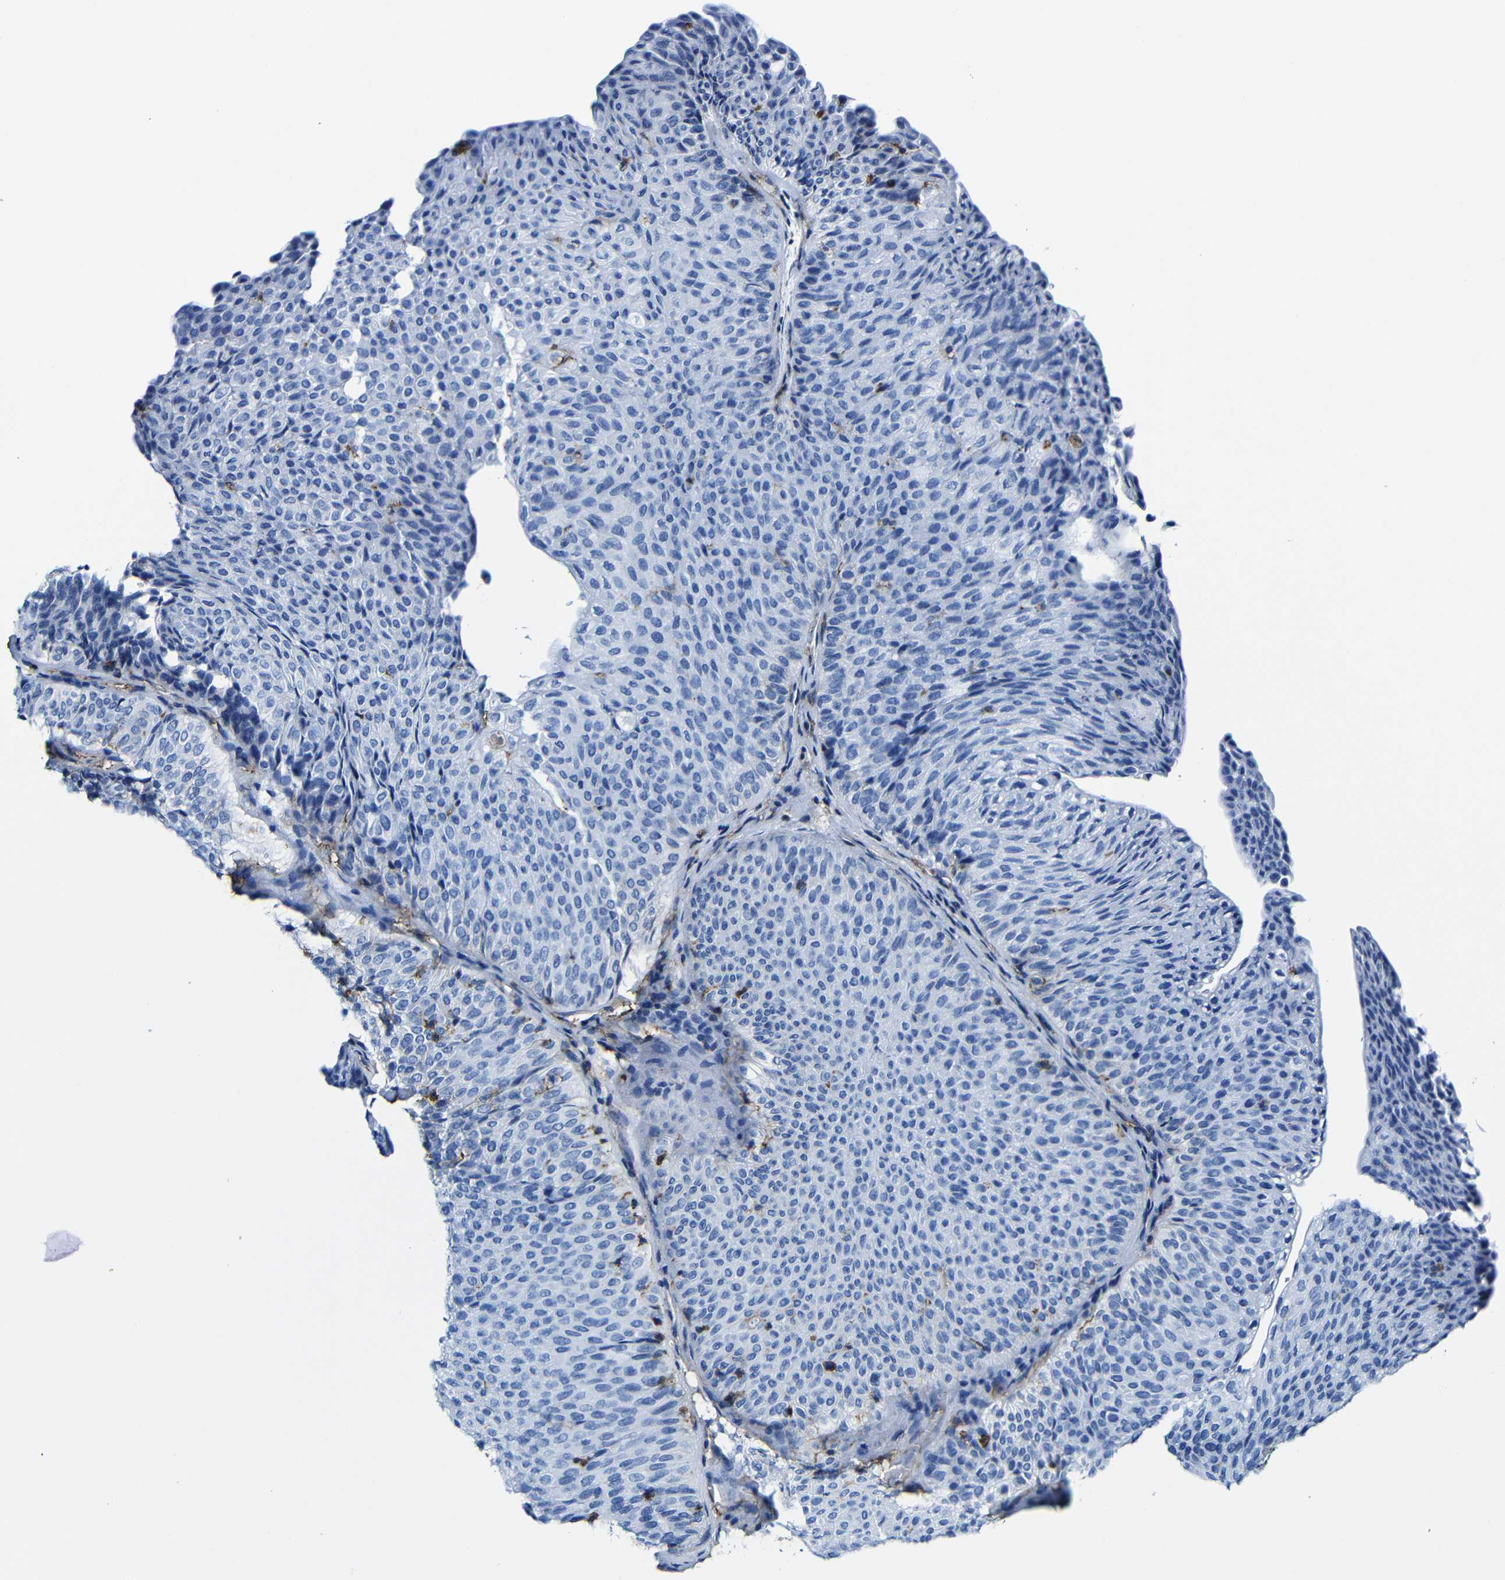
{"staining": {"intensity": "negative", "quantity": "none", "location": "none"}, "tissue": "urothelial cancer", "cell_type": "Tumor cells", "image_type": "cancer", "snomed": [{"axis": "morphology", "description": "Urothelial carcinoma, Low grade"}, {"axis": "topography", "description": "Urinary bladder"}], "caption": "An image of urothelial cancer stained for a protein demonstrates no brown staining in tumor cells. Nuclei are stained in blue.", "gene": "MSN", "patient": {"sex": "male", "age": 78}}